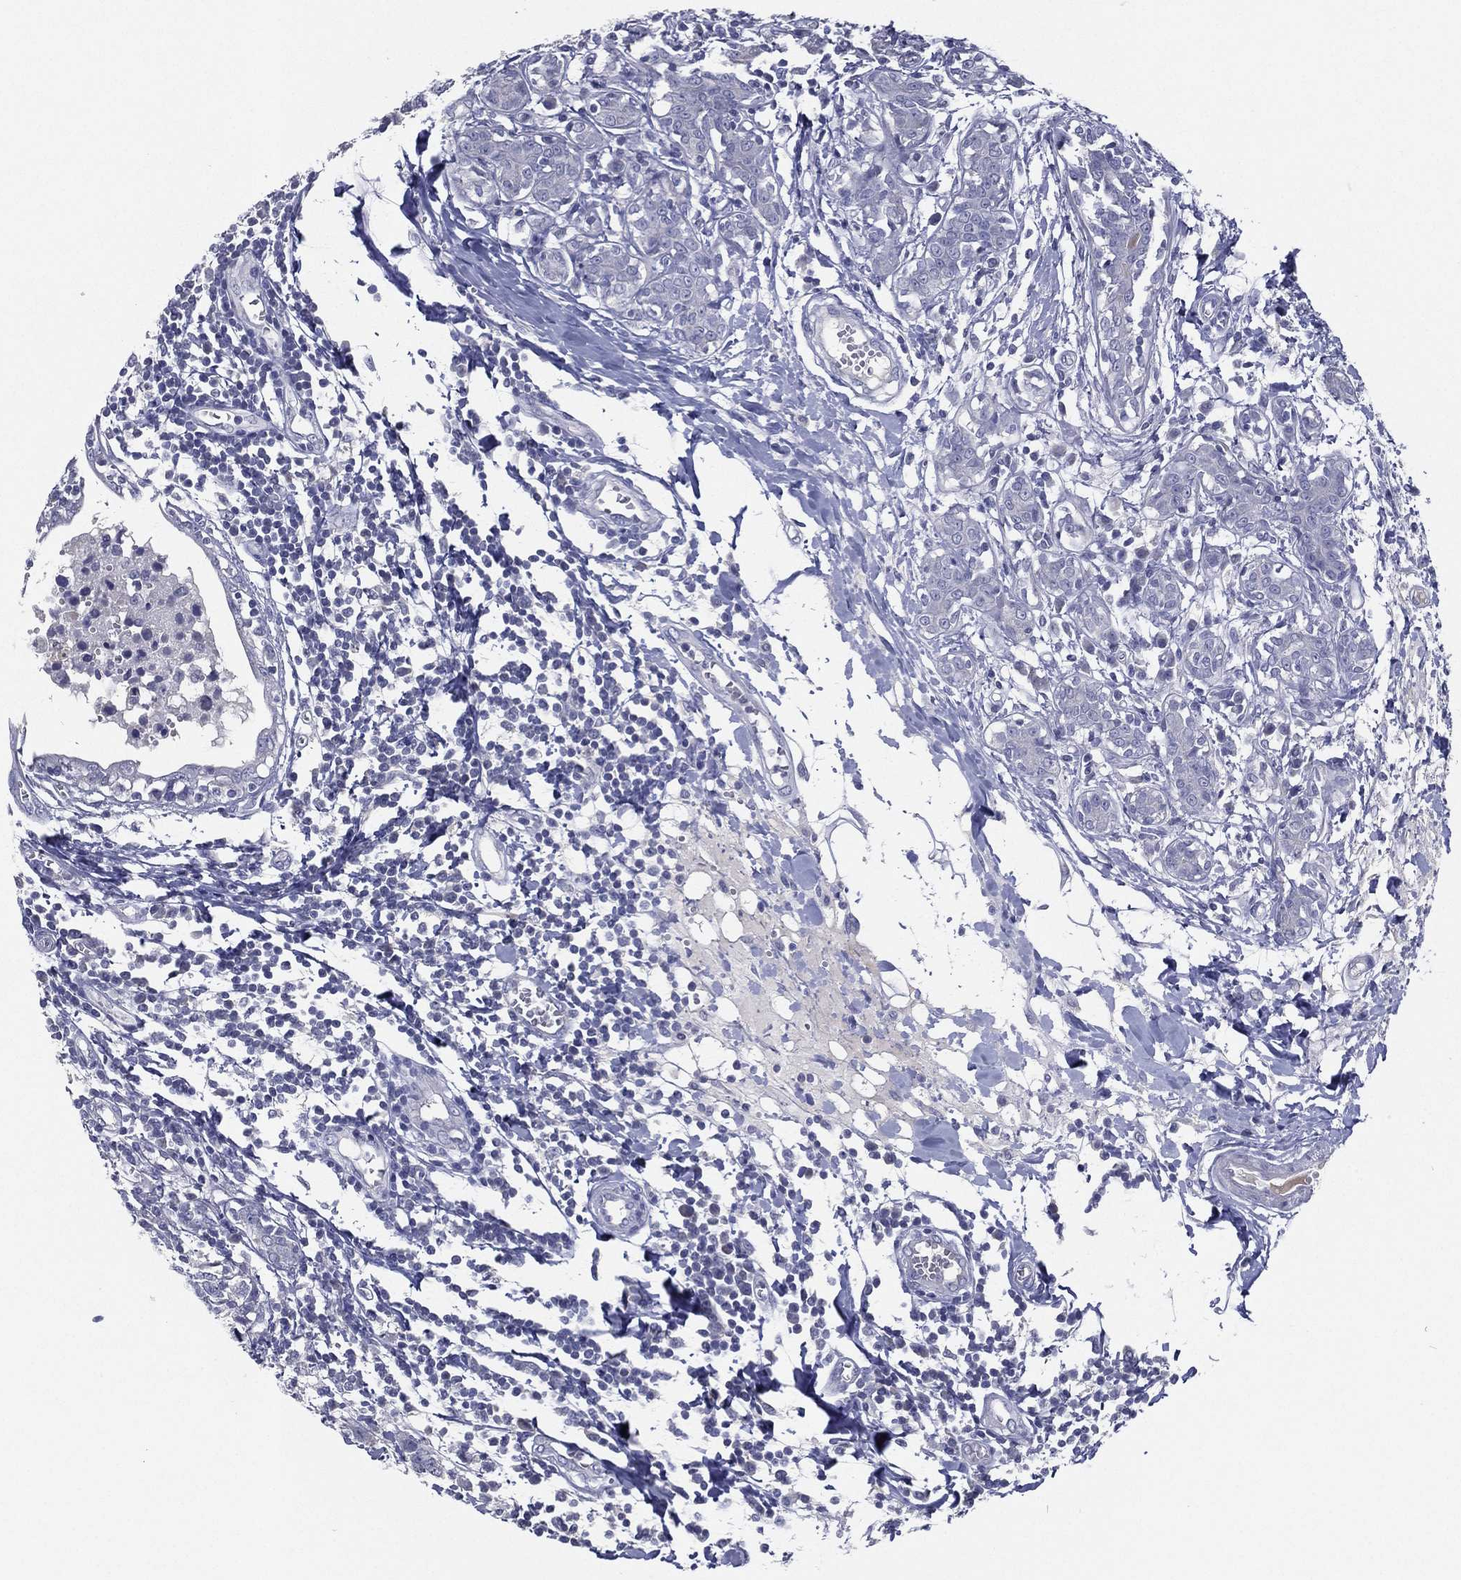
{"staining": {"intensity": "negative", "quantity": "none", "location": "none"}, "tissue": "breast cancer", "cell_type": "Tumor cells", "image_type": "cancer", "snomed": [{"axis": "morphology", "description": "Duct carcinoma"}, {"axis": "topography", "description": "Breast"}], "caption": "High magnification brightfield microscopy of breast cancer (invasive ductal carcinoma) stained with DAB (brown) and counterstained with hematoxylin (blue): tumor cells show no significant staining.", "gene": "SLC13A4", "patient": {"sex": "female", "age": 30}}